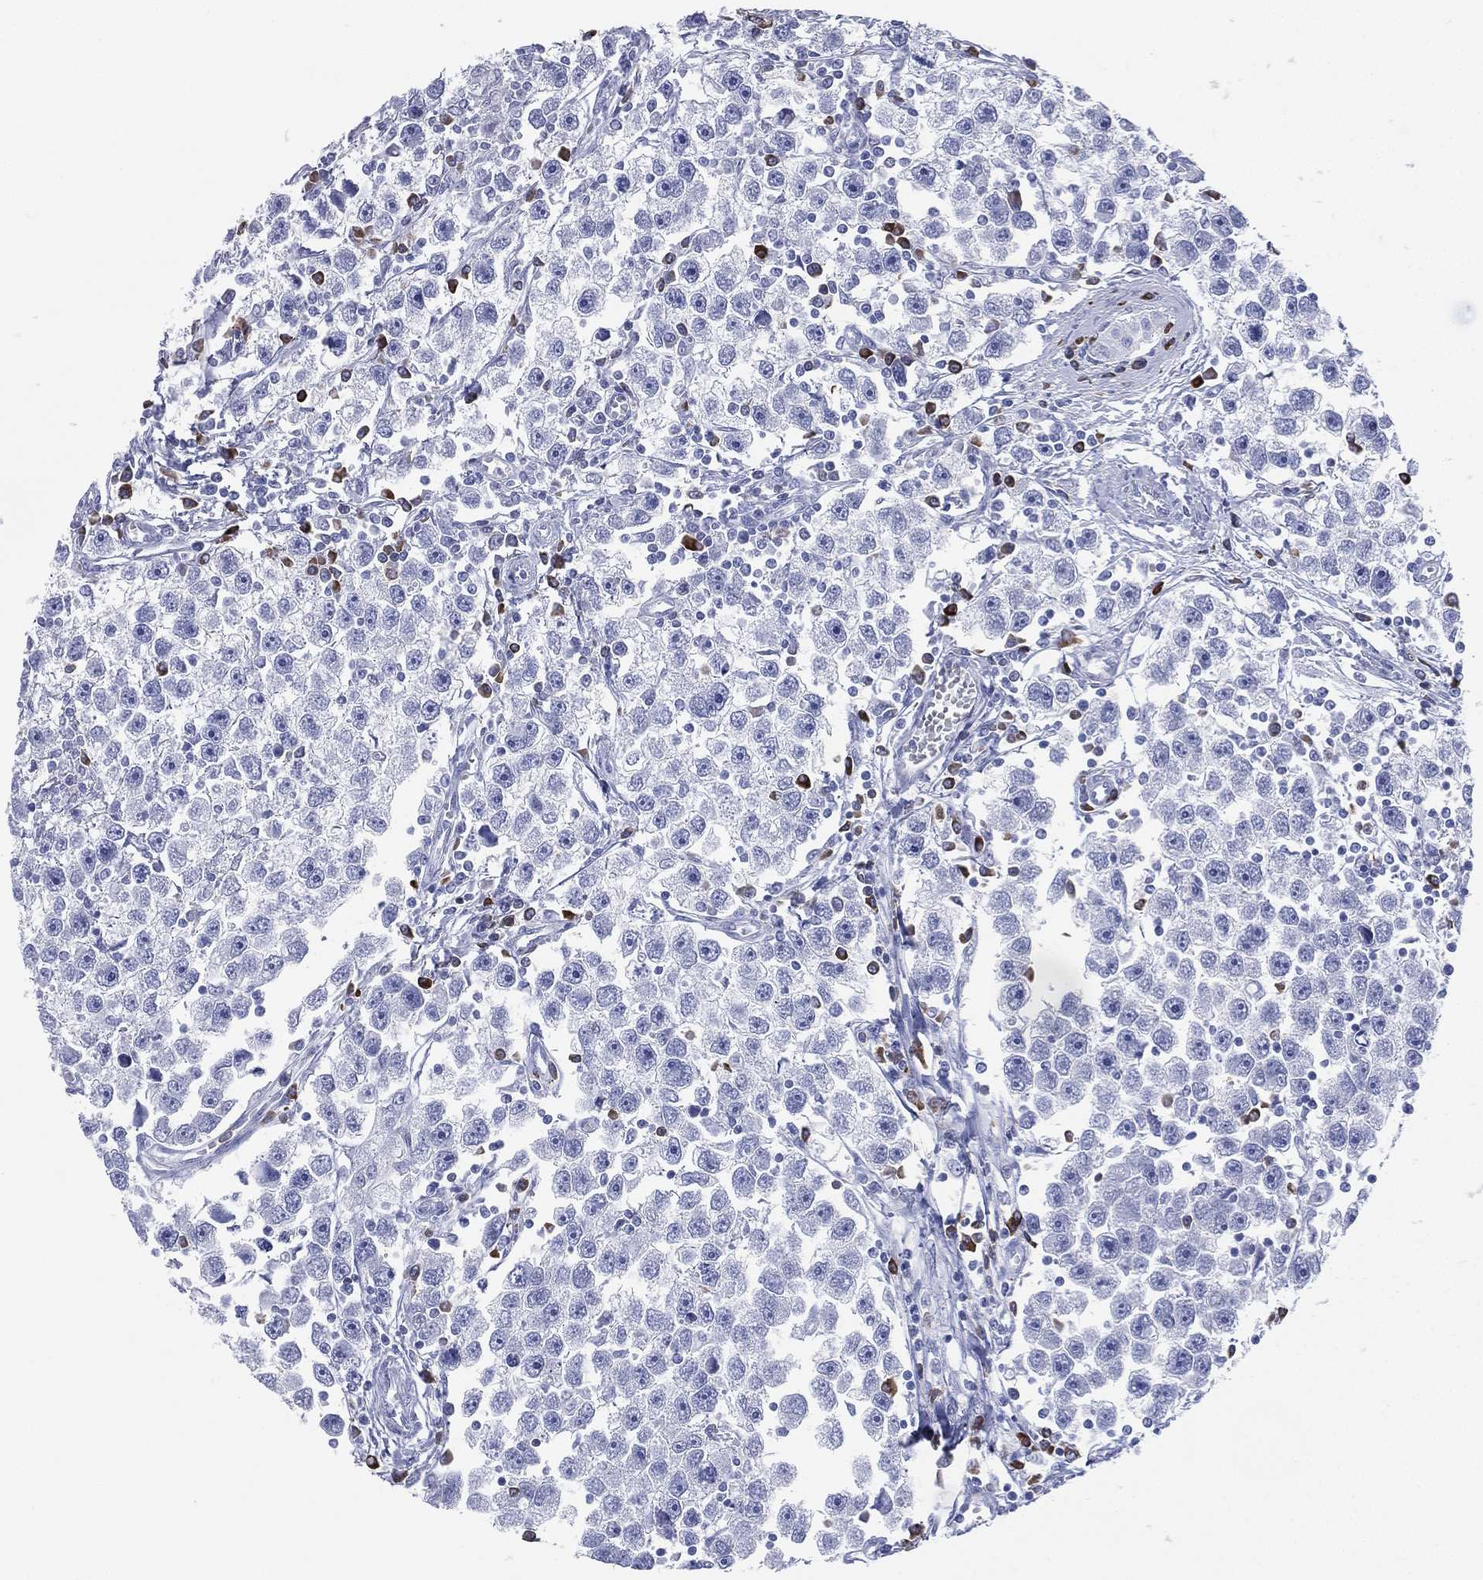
{"staining": {"intensity": "negative", "quantity": "none", "location": "none"}, "tissue": "testis cancer", "cell_type": "Tumor cells", "image_type": "cancer", "snomed": [{"axis": "morphology", "description": "Seminoma, NOS"}, {"axis": "topography", "description": "Testis"}], "caption": "The immunohistochemistry (IHC) histopathology image has no significant positivity in tumor cells of testis cancer tissue.", "gene": "CD79A", "patient": {"sex": "male", "age": 30}}